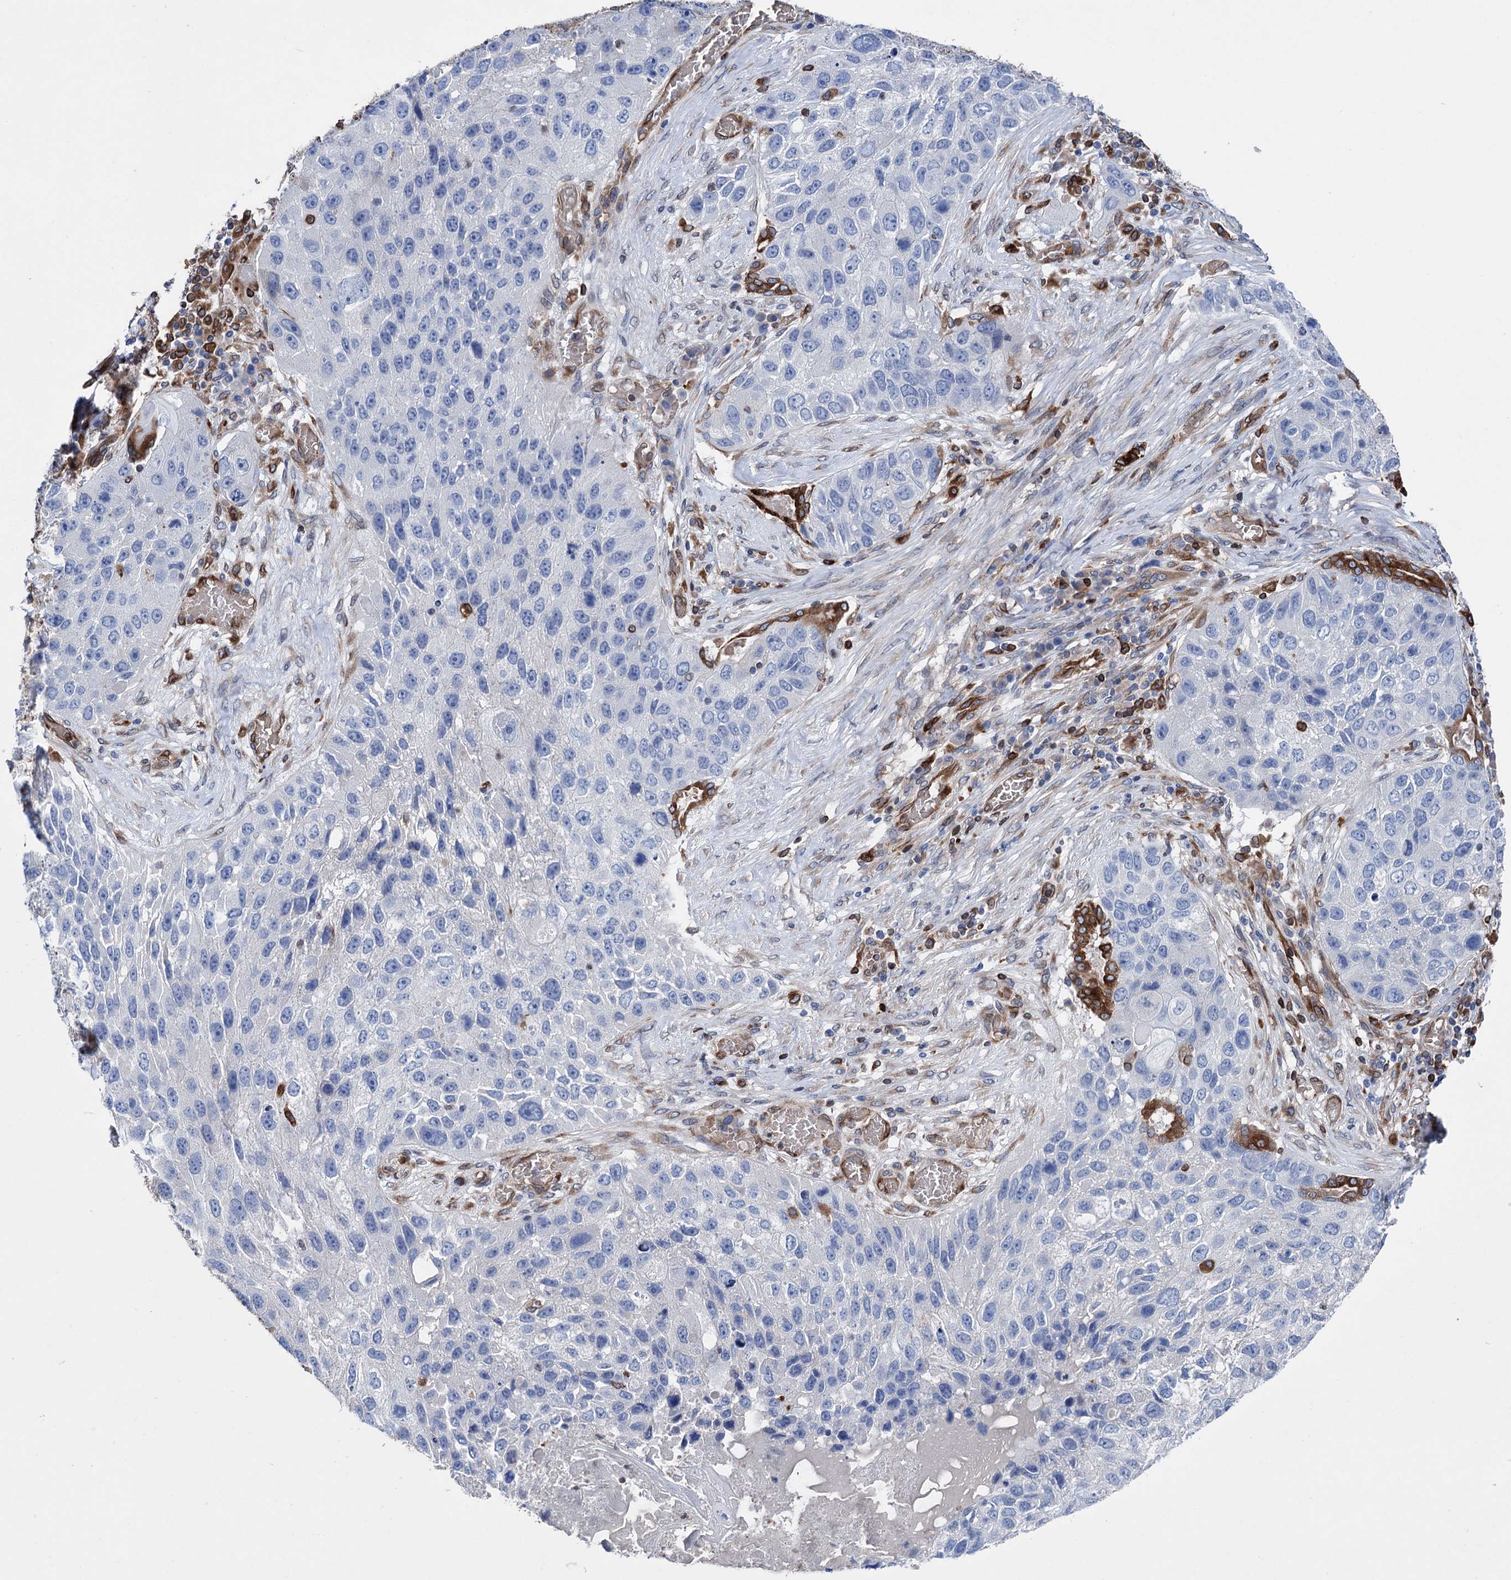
{"staining": {"intensity": "negative", "quantity": "none", "location": "none"}, "tissue": "lung cancer", "cell_type": "Tumor cells", "image_type": "cancer", "snomed": [{"axis": "morphology", "description": "Squamous cell carcinoma, NOS"}, {"axis": "topography", "description": "Lung"}], "caption": "IHC micrograph of human lung cancer stained for a protein (brown), which reveals no expression in tumor cells.", "gene": "STING1", "patient": {"sex": "male", "age": 61}}